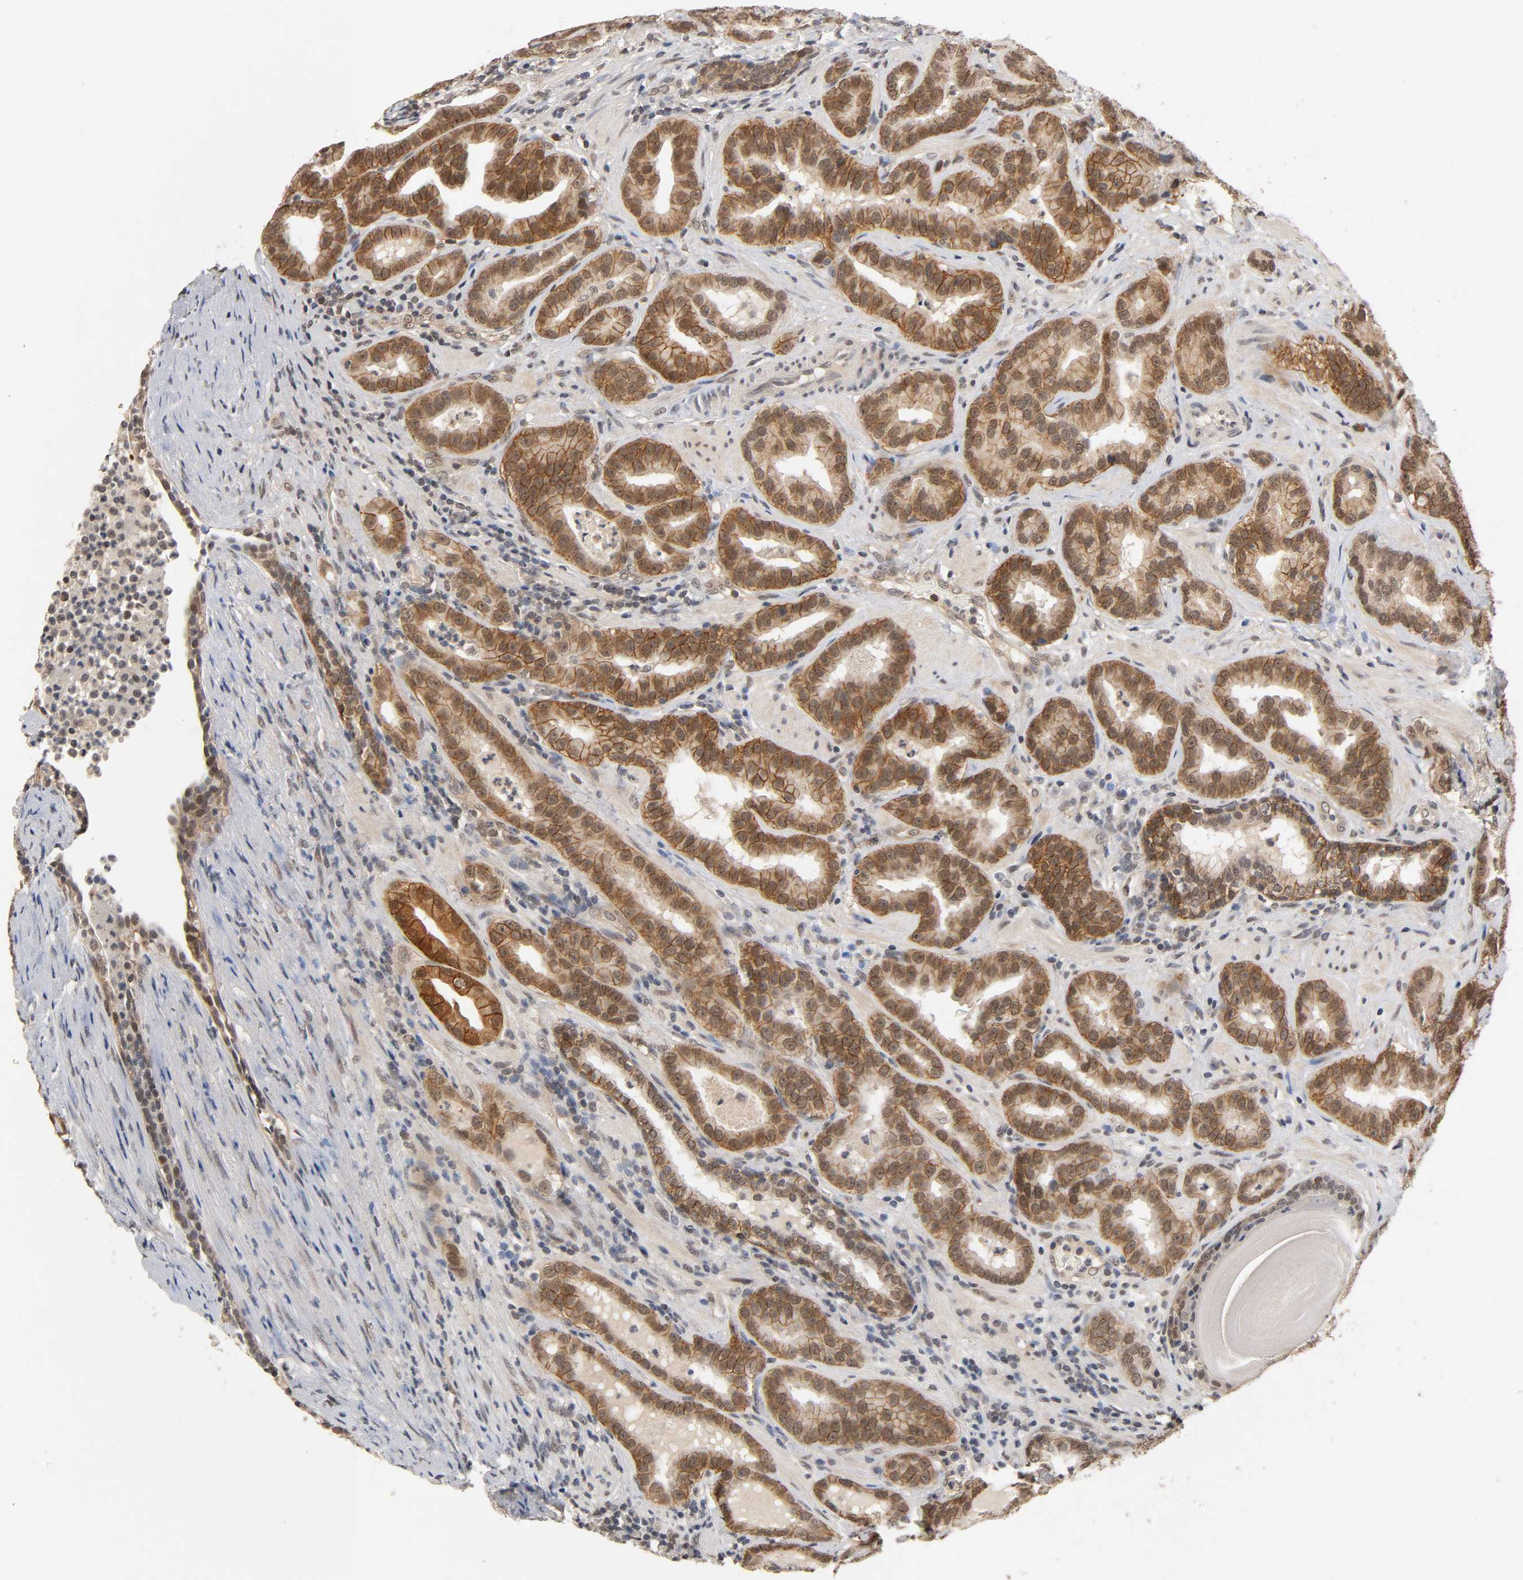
{"staining": {"intensity": "moderate", "quantity": ">75%", "location": "cytoplasmic/membranous"}, "tissue": "prostate cancer", "cell_type": "Tumor cells", "image_type": "cancer", "snomed": [{"axis": "morphology", "description": "Adenocarcinoma, Low grade"}, {"axis": "topography", "description": "Prostate"}], "caption": "Adenocarcinoma (low-grade) (prostate) stained with a protein marker demonstrates moderate staining in tumor cells.", "gene": "HTR1E", "patient": {"sex": "male", "age": 59}}